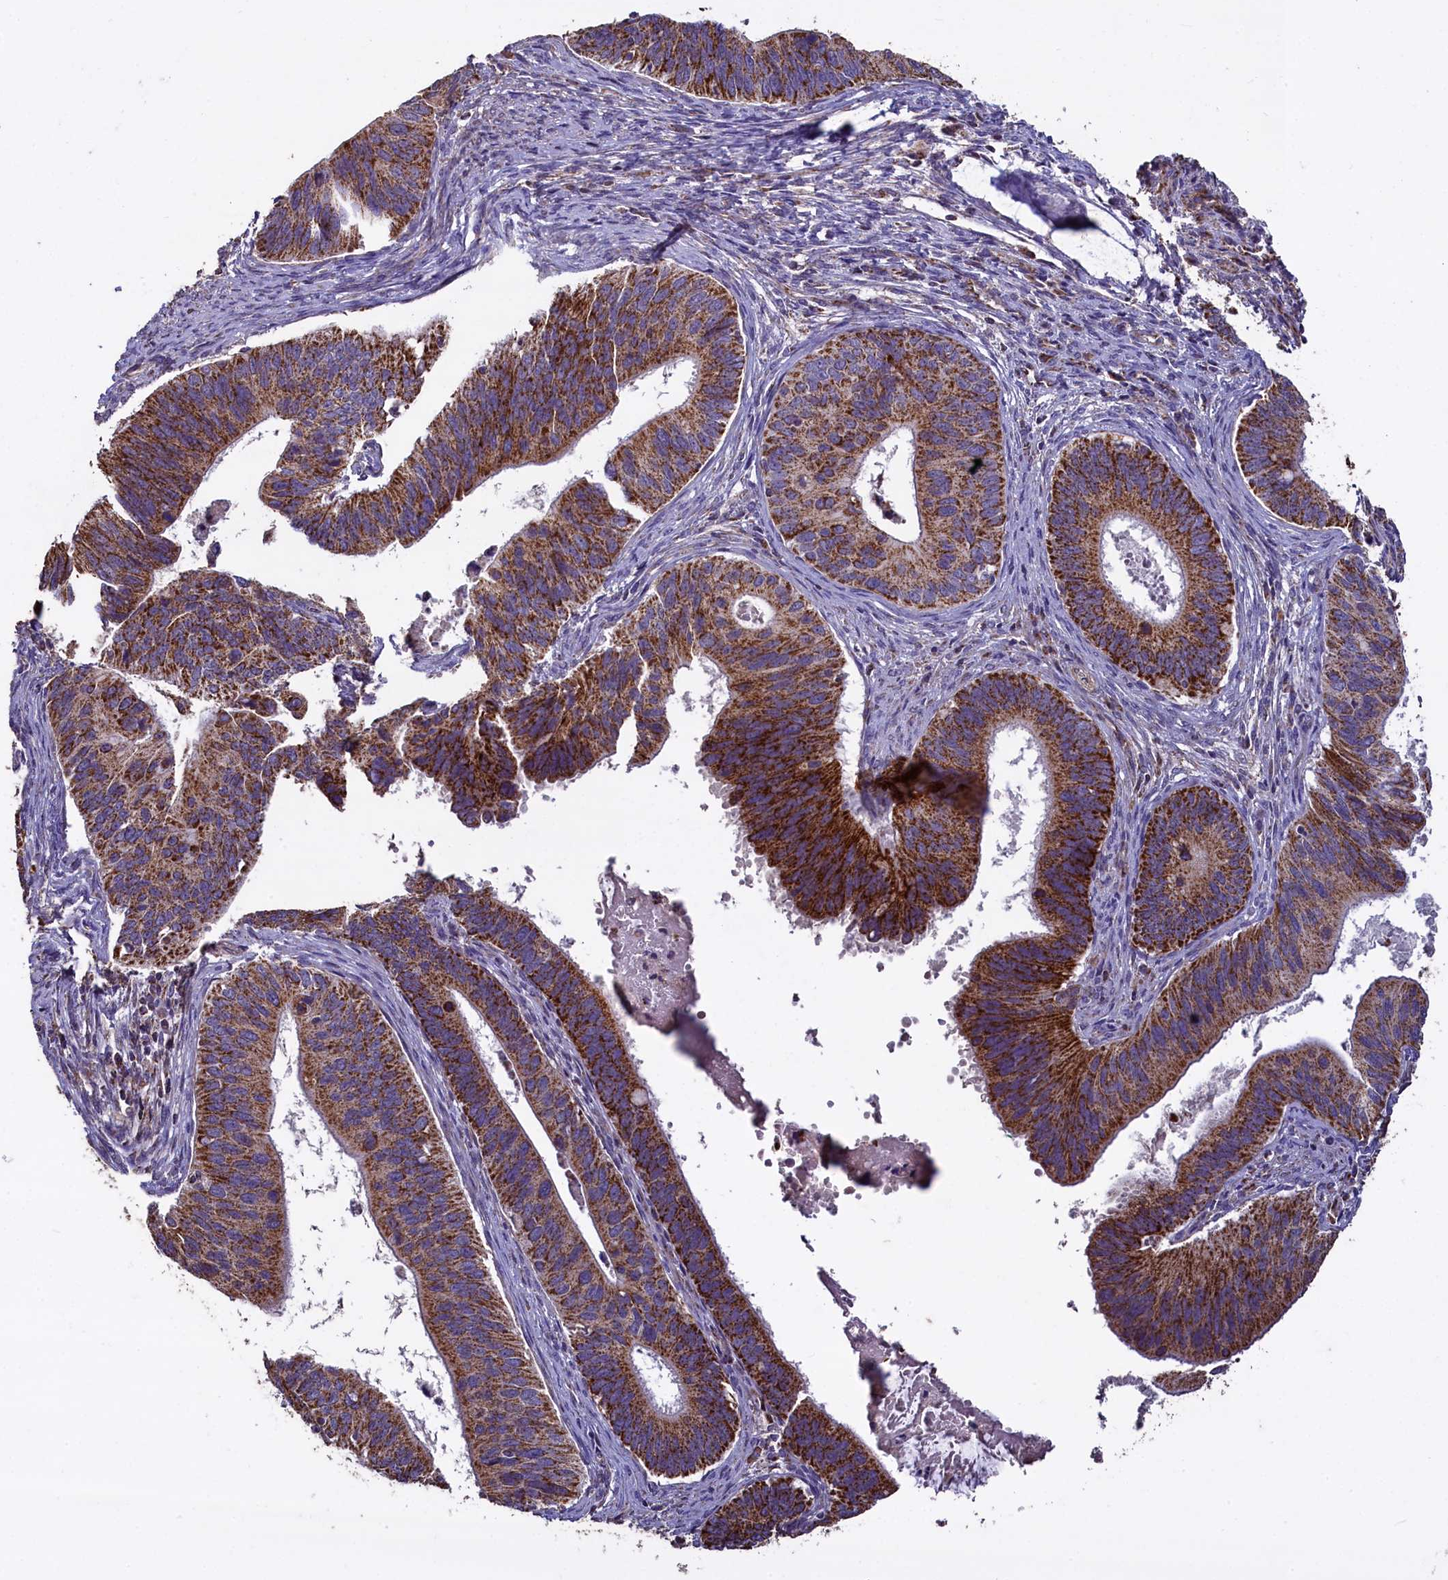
{"staining": {"intensity": "strong", "quantity": ">75%", "location": "cytoplasmic/membranous"}, "tissue": "cervical cancer", "cell_type": "Tumor cells", "image_type": "cancer", "snomed": [{"axis": "morphology", "description": "Adenocarcinoma, NOS"}, {"axis": "topography", "description": "Cervix"}], "caption": "Immunohistochemical staining of human cervical cancer (adenocarcinoma) reveals high levels of strong cytoplasmic/membranous staining in approximately >75% of tumor cells.", "gene": "COQ9", "patient": {"sex": "female", "age": 42}}